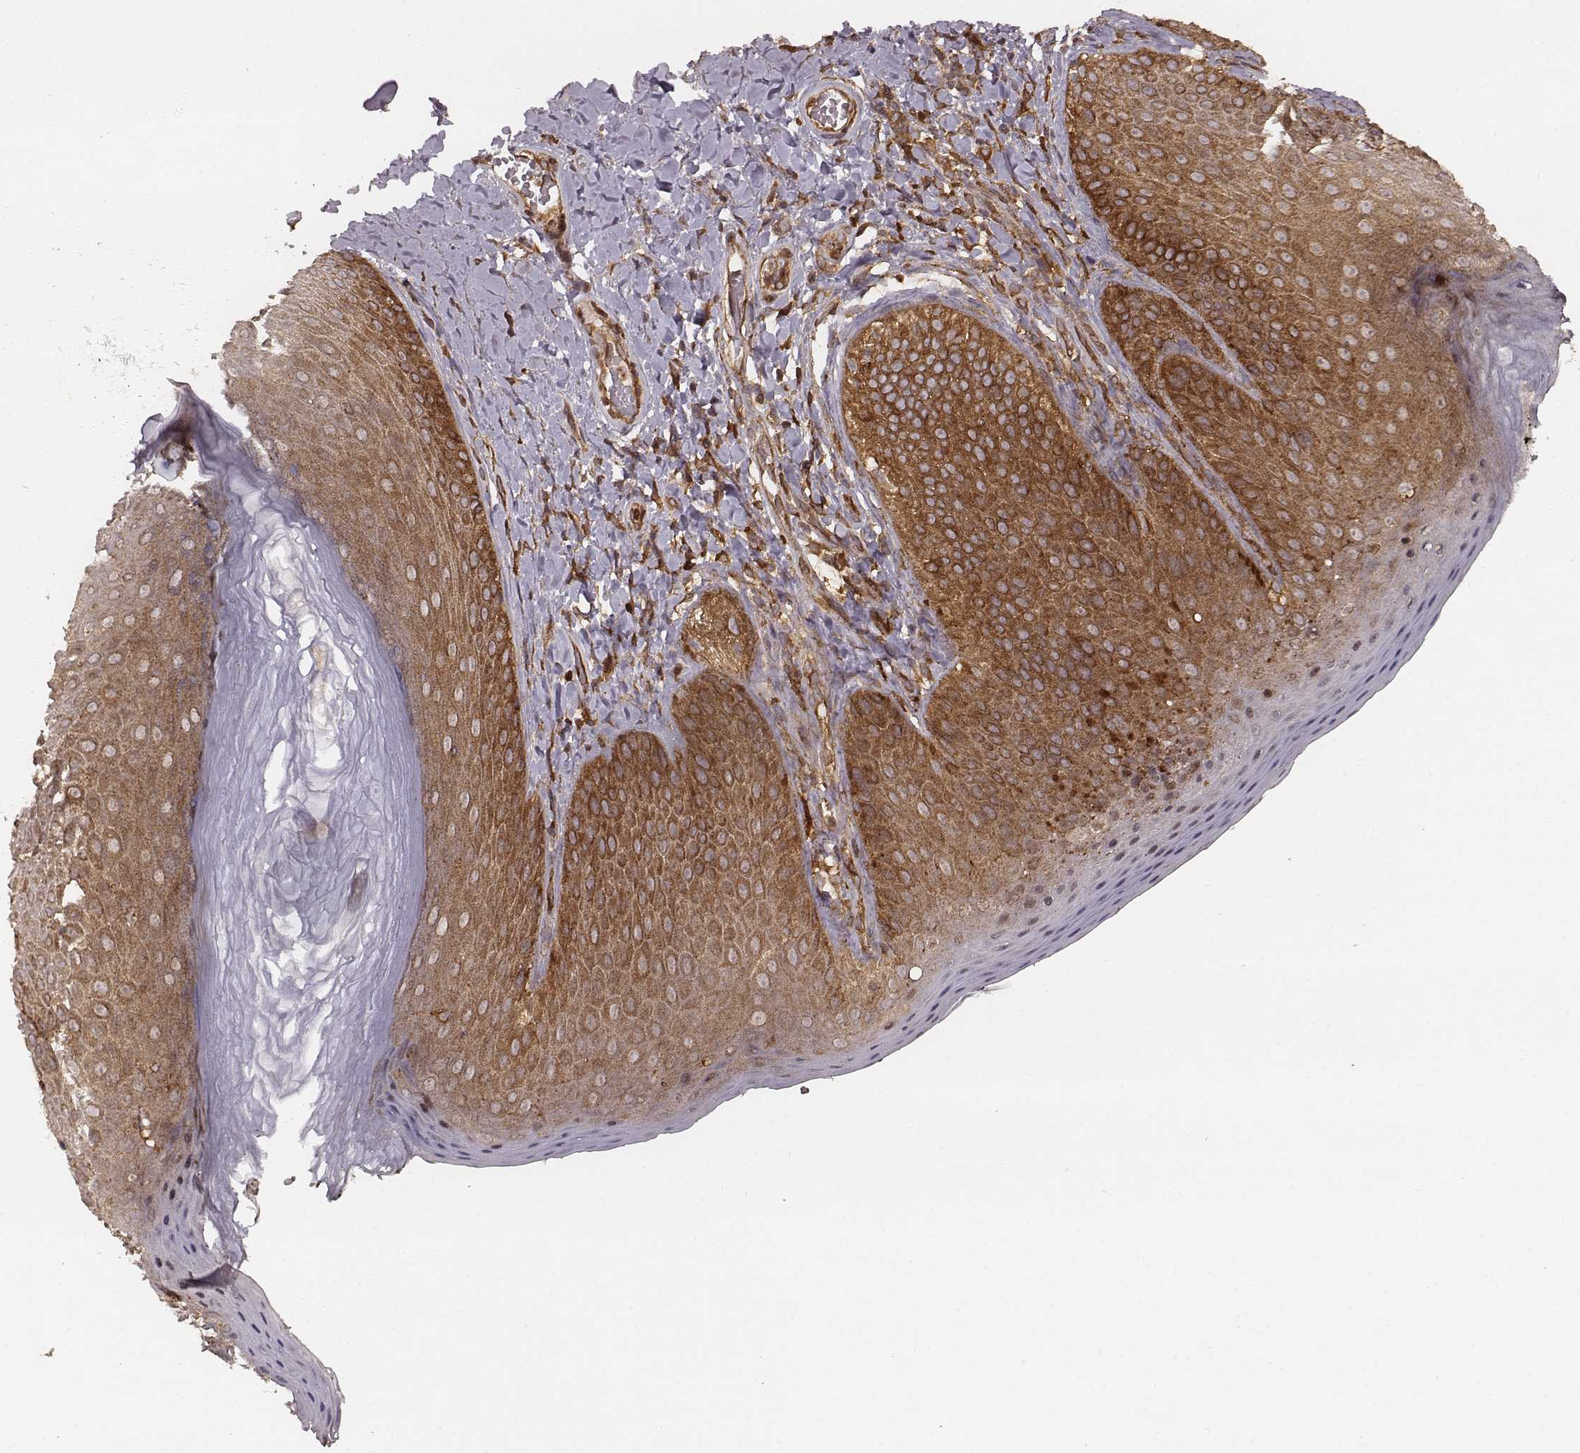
{"staining": {"intensity": "strong", "quantity": "<25%", "location": "cytoplasmic/membranous"}, "tissue": "skin", "cell_type": "Epidermal cells", "image_type": "normal", "snomed": [{"axis": "morphology", "description": "Normal tissue, NOS"}, {"axis": "topography", "description": "Anal"}], "caption": "IHC photomicrograph of unremarkable skin: skin stained using immunohistochemistry shows medium levels of strong protein expression localized specifically in the cytoplasmic/membranous of epidermal cells, appearing as a cytoplasmic/membranous brown color.", "gene": "VPS26A", "patient": {"sex": "male", "age": 53}}